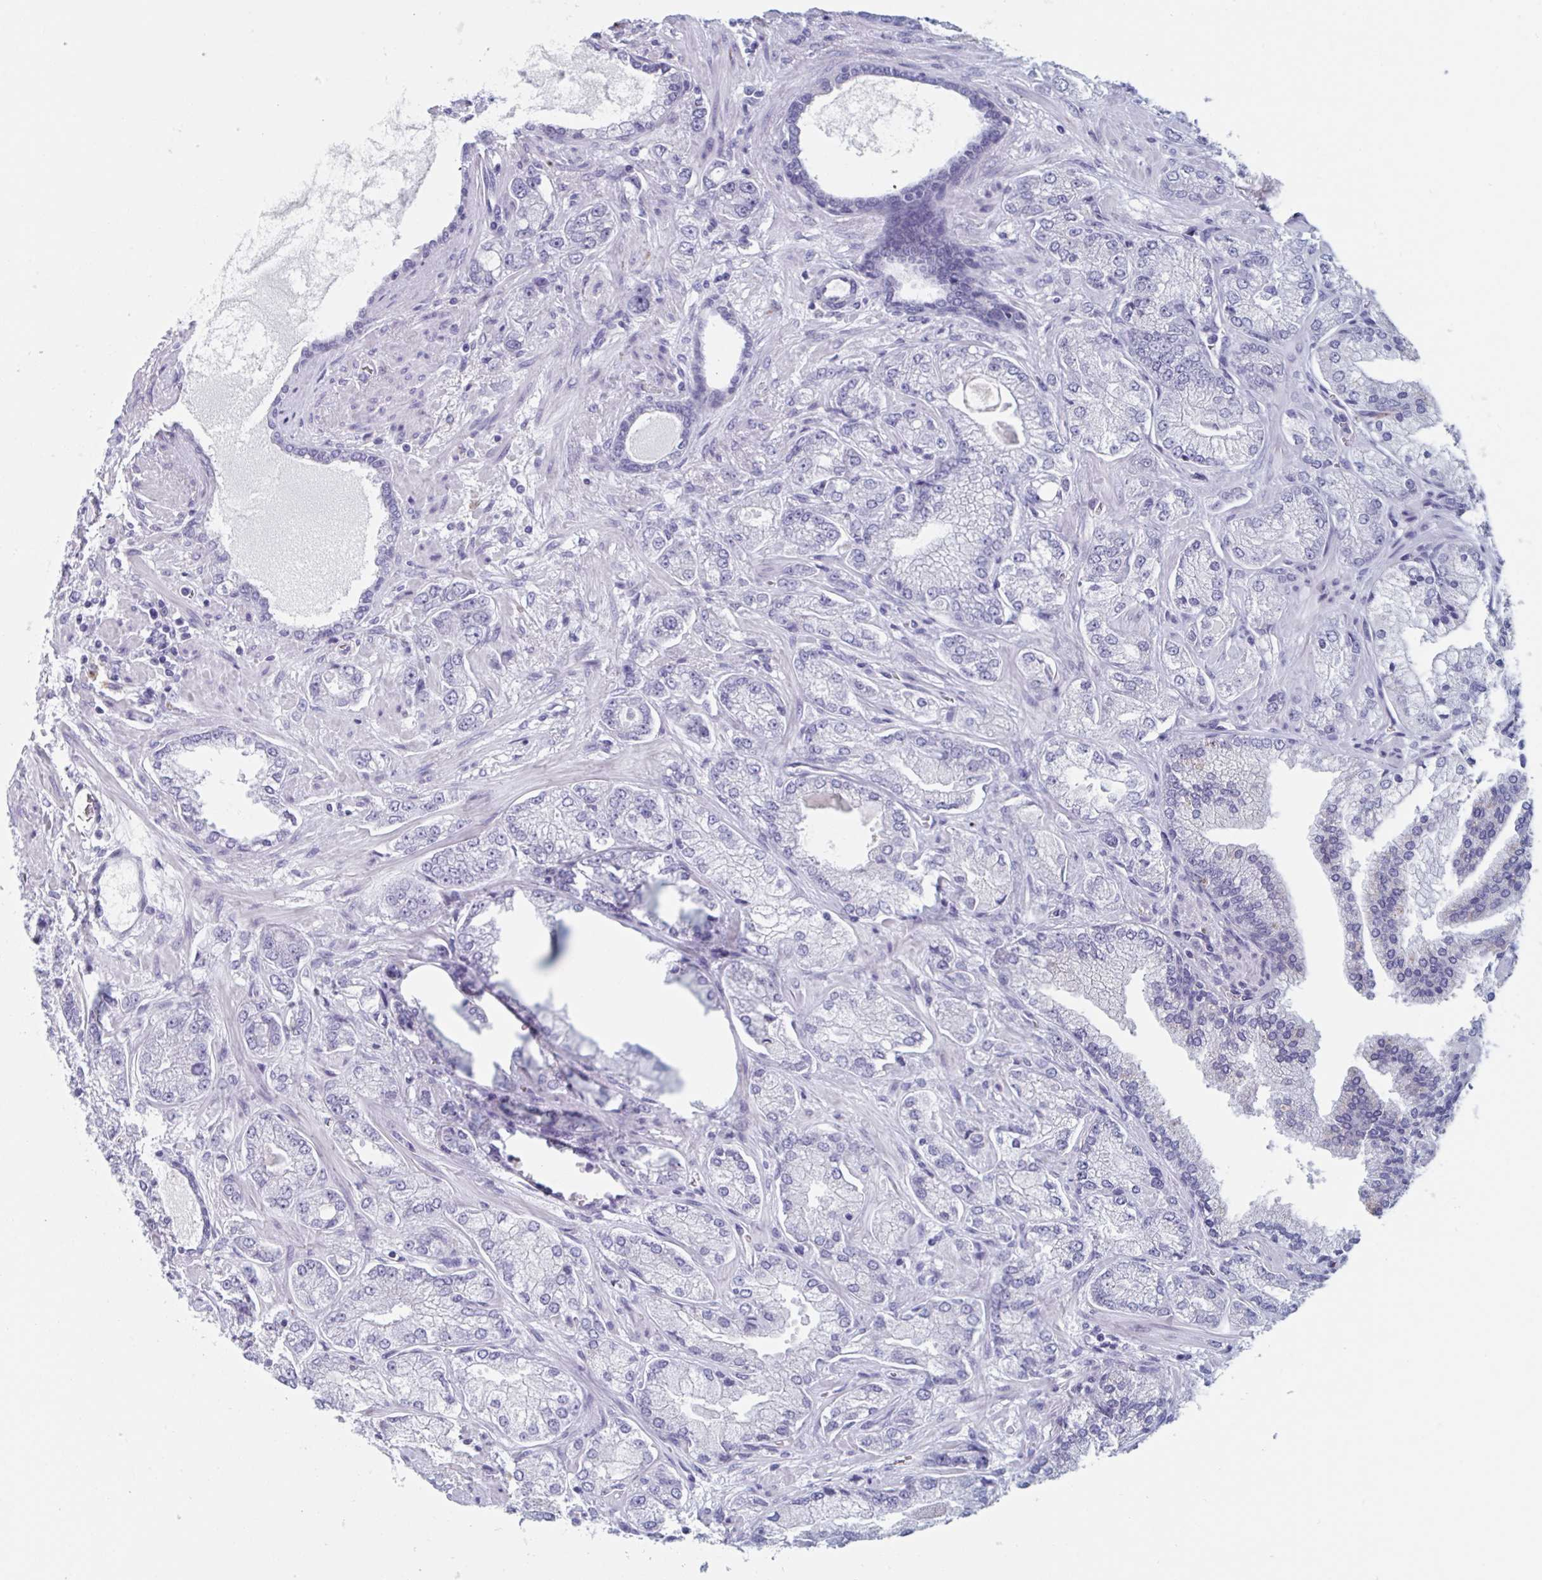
{"staining": {"intensity": "negative", "quantity": "none", "location": "none"}, "tissue": "prostate cancer", "cell_type": "Tumor cells", "image_type": "cancer", "snomed": [{"axis": "morphology", "description": "Normal tissue, NOS"}, {"axis": "morphology", "description": "Adenocarcinoma, High grade"}, {"axis": "topography", "description": "Prostate"}, {"axis": "topography", "description": "Peripheral nerve tissue"}], "caption": "This photomicrograph is of prostate high-grade adenocarcinoma stained with IHC to label a protein in brown with the nuclei are counter-stained blue. There is no positivity in tumor cells.", "gene": "HSD11B2", "patient": {"sex": "male", "age": 68}}